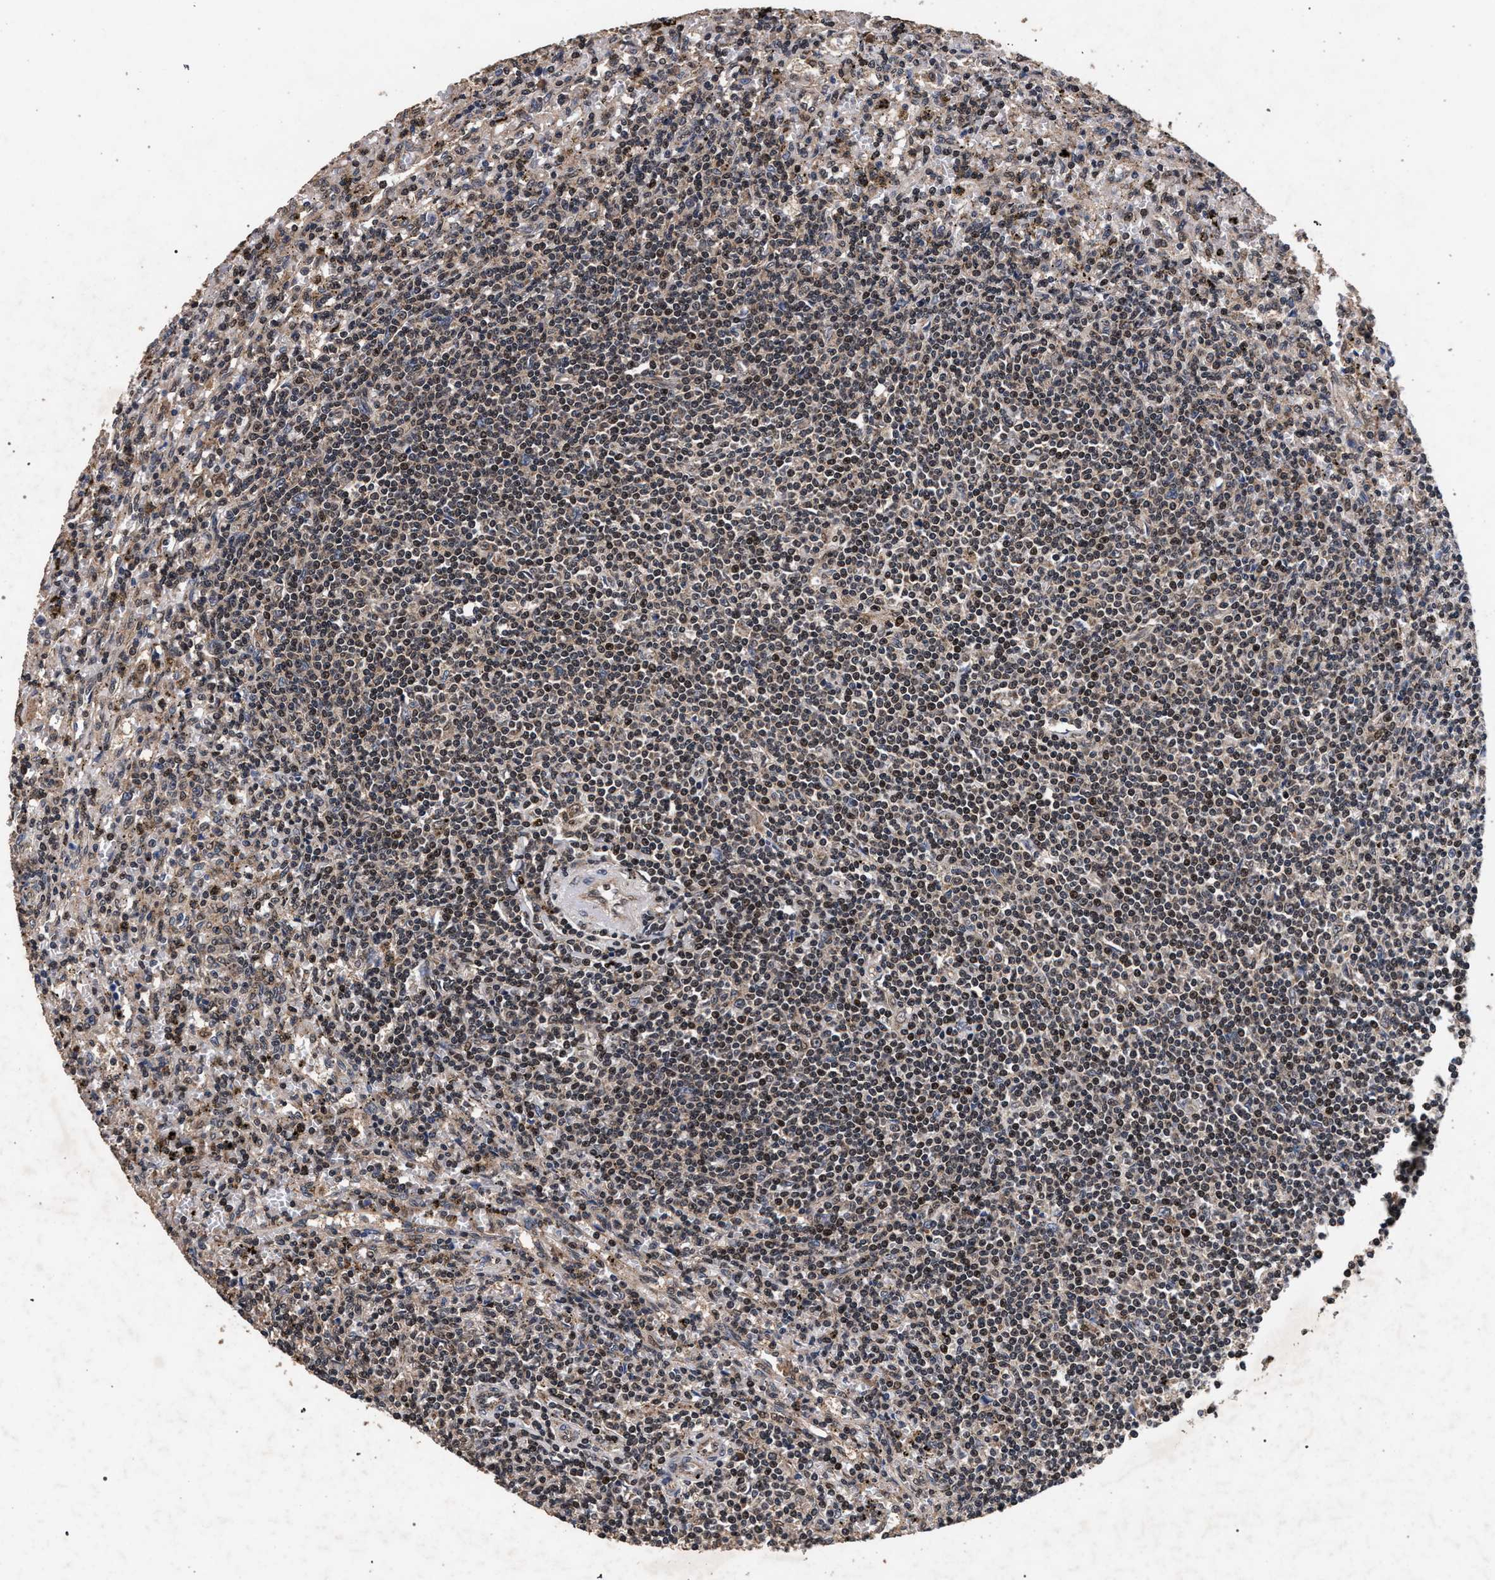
{"staining": {"intensity": "moderate", "quantity": "25%-75%", "location": "nuclear"}, "tissue": "lymphoma", "cell_type": "Tumor cells", "image_type": "cancer", "snomed": [{"axis": "morphology", "description": "Malignant lymphoma, non-Hodgkin's type, Low grade"}, {"axis": "topography", "description": "Spleen"}], "caption": "Tumor cells show medium levels of moderate nuclear expression in about 25%-75% of cells in low-grade malignant lymphoma, non-Hodgkin's type.", "gene": "ACOX1", "patient": {"sex": "male", "age": 76}}